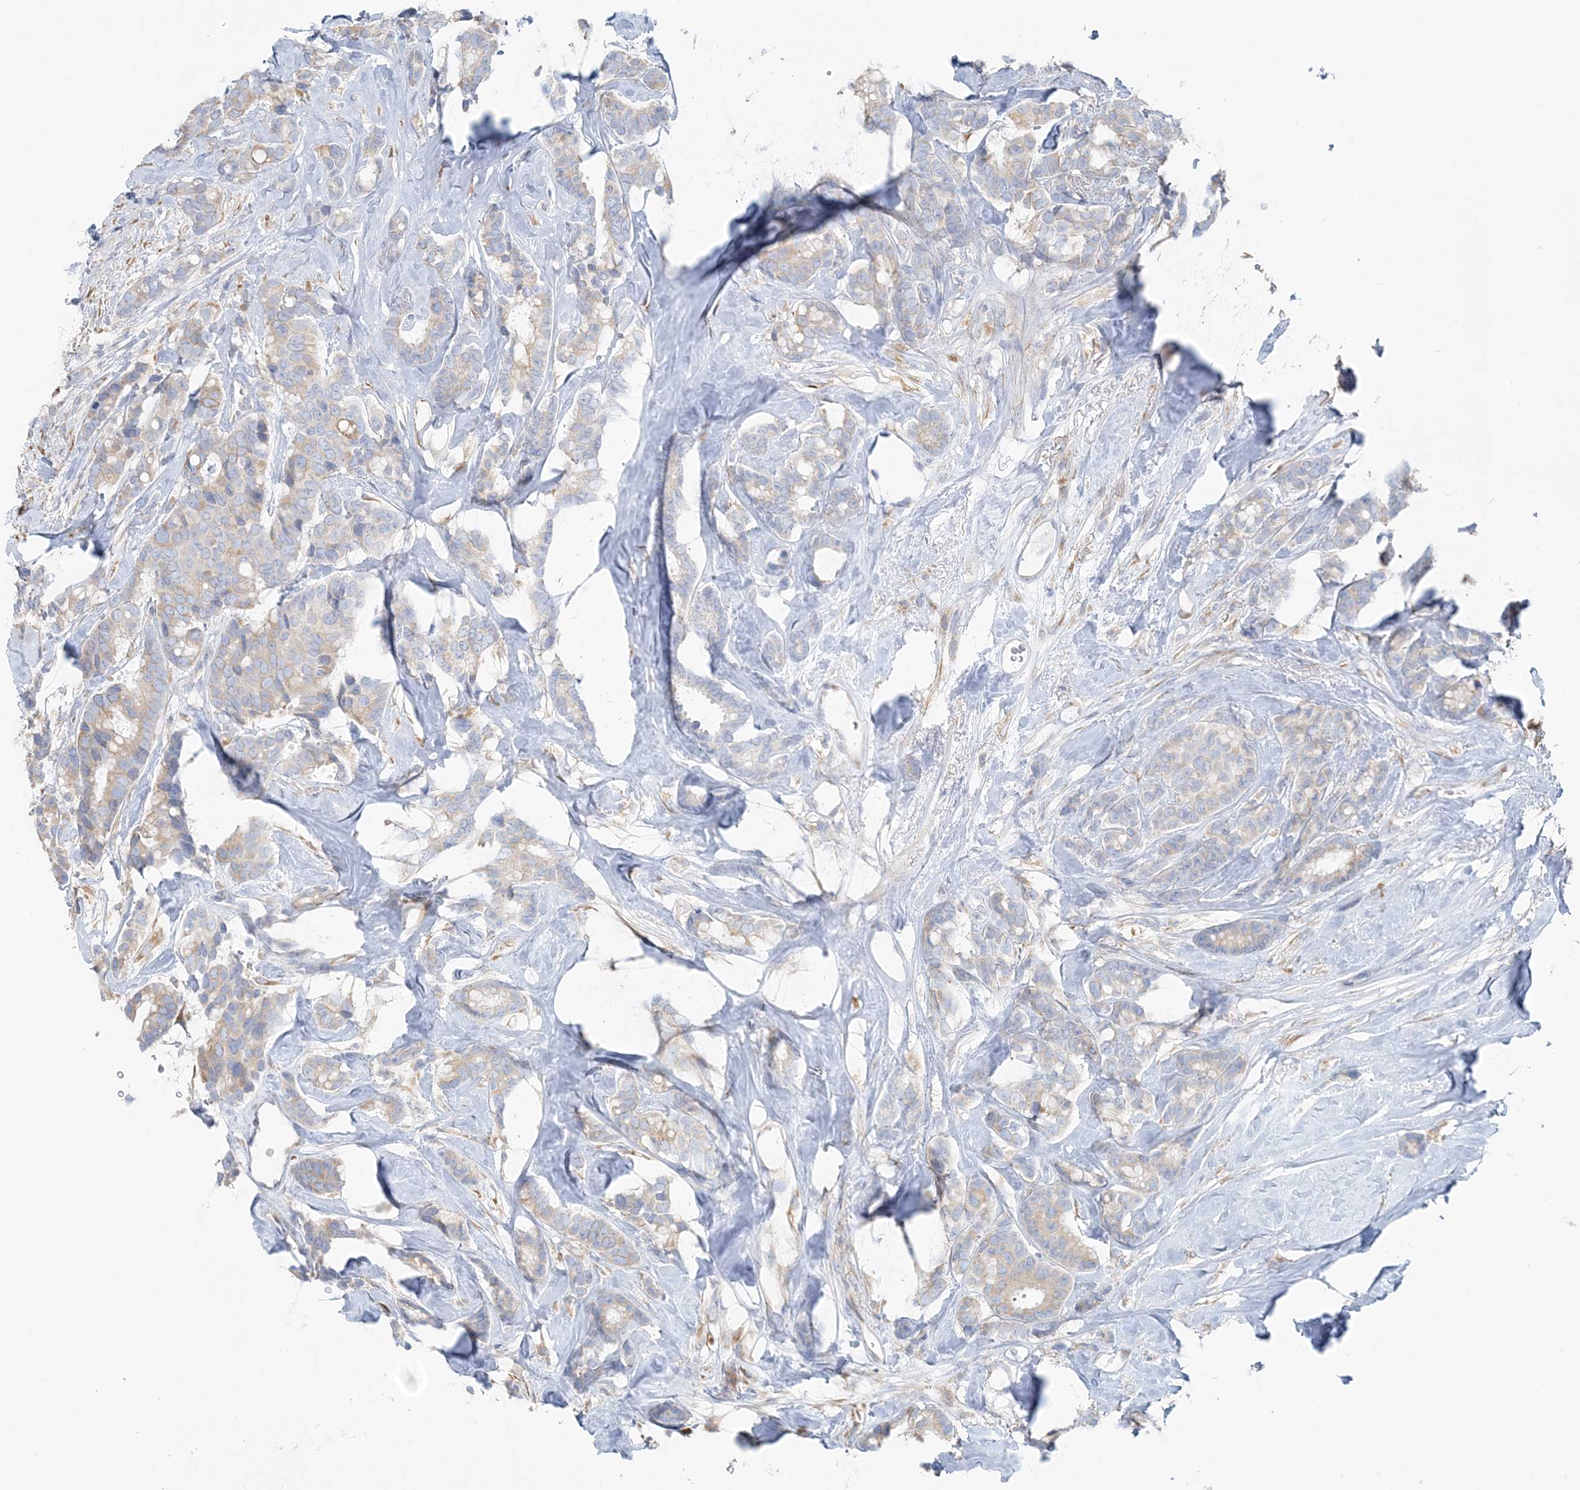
{"staining": {"intensity": "negative", "quantity": "none", "location": "none"}, "tissue": "breast cancer", "cell_type": "Tumor cells", "image_type": "cancer", "snomed": [{"axis": "morphology", "description": "Duct carcinoma"}, {"axis": "topography", "description": "Breast"}], "caption": "This is an IHC micrograph of breast cancer. There is no expression in tumor cells.", "gene": "TBC1D5", "patient": {"sex": "female", "age": 40}}